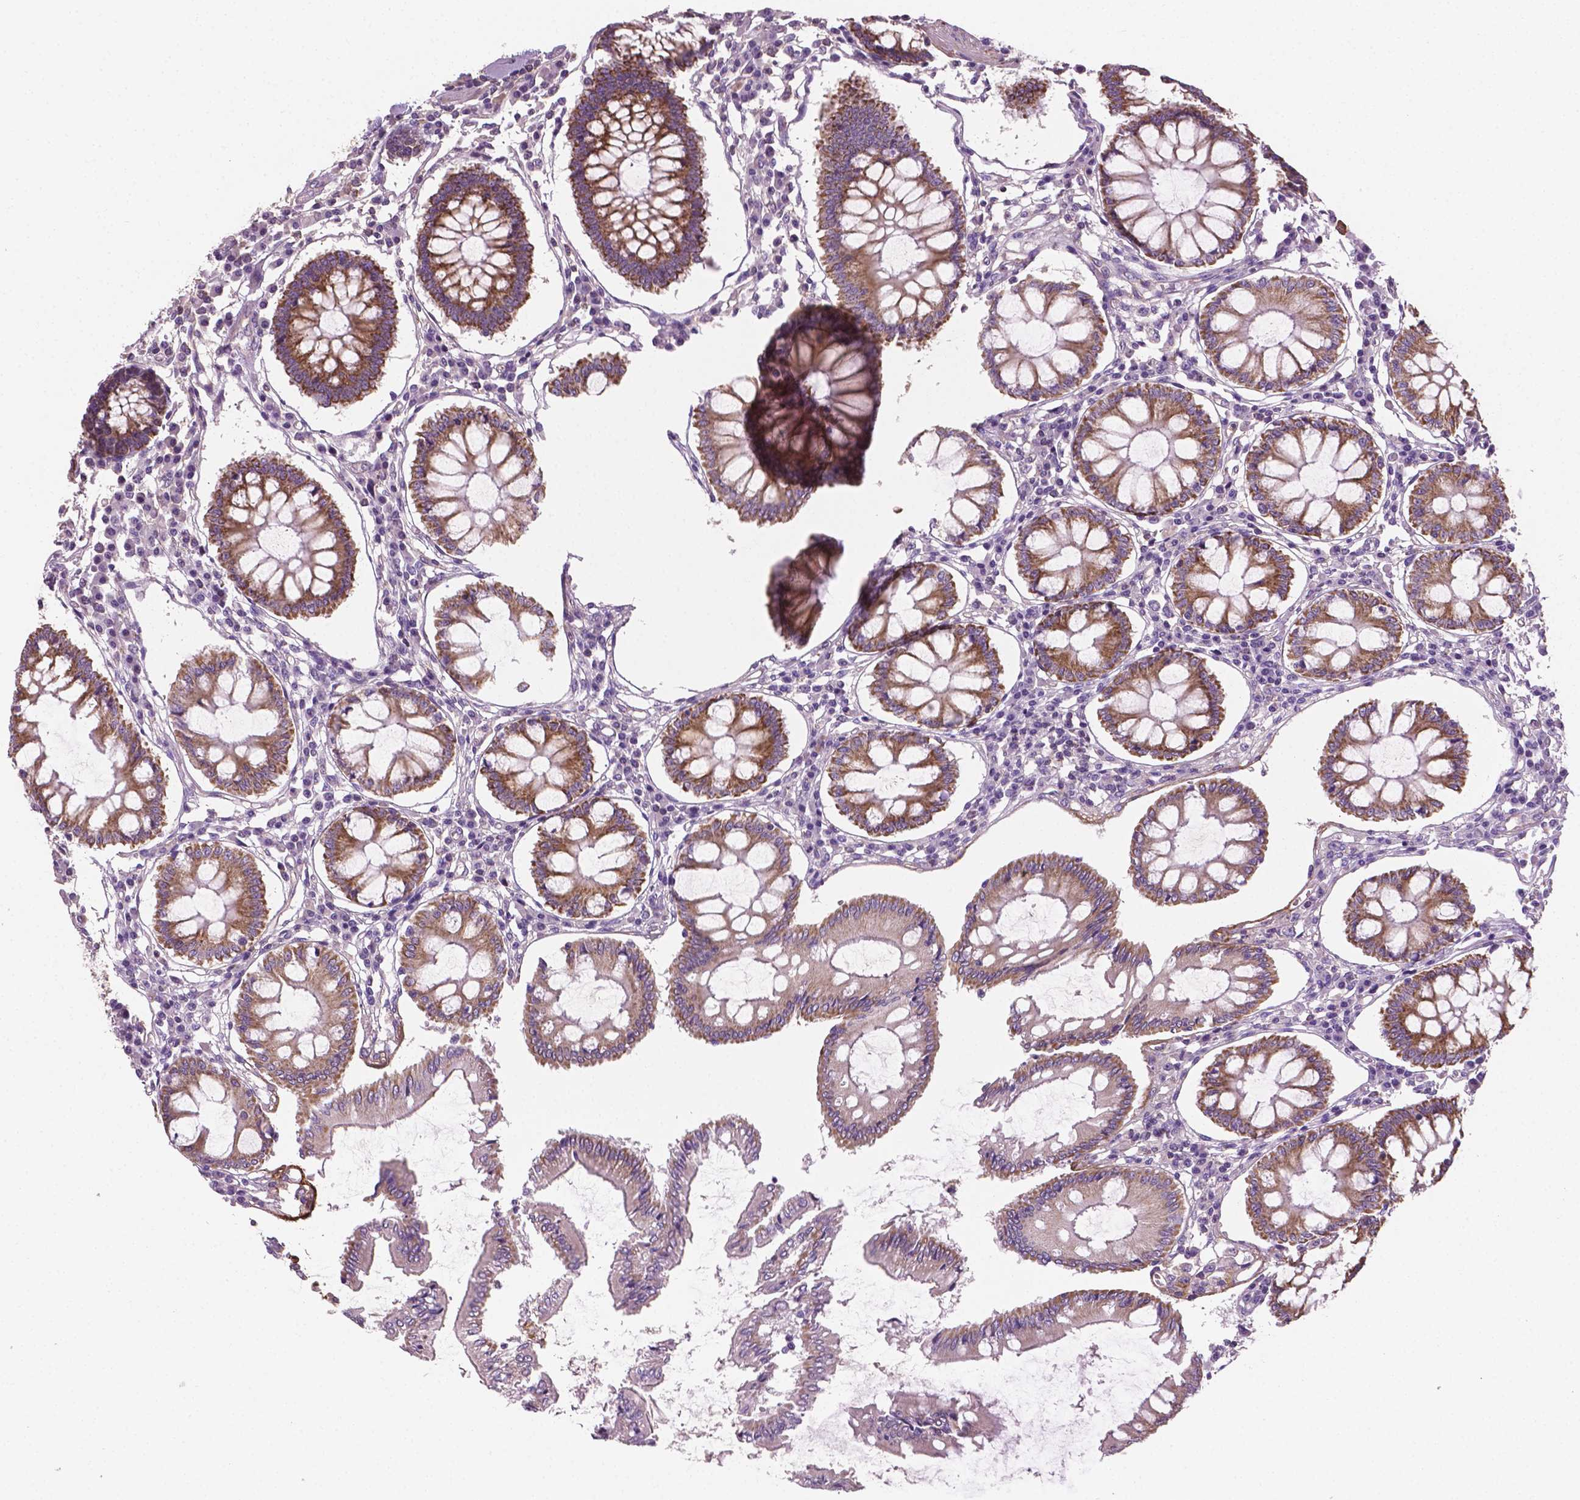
{"staining": {"intensity": "weak", "quantity": "<25%", "location": "cytoplasmic/membranous"}, "tissue": "colon", "cell_type": "Endothelial cells", "image_type": "normal", "snomed": [{"axis": "morphology", "description": "Normal tissue, NOS"}, {"axis": "morphology", "description": "Adenocarcinoma, NOS"}, {"axis": "topography", "description": "Colon"}], "caption": "Colon was stained to show a protein in brown. There is no significant expression in endothelial cells.", "gene": "PTX3", "patient": {"sex": "male", "age": 83}}